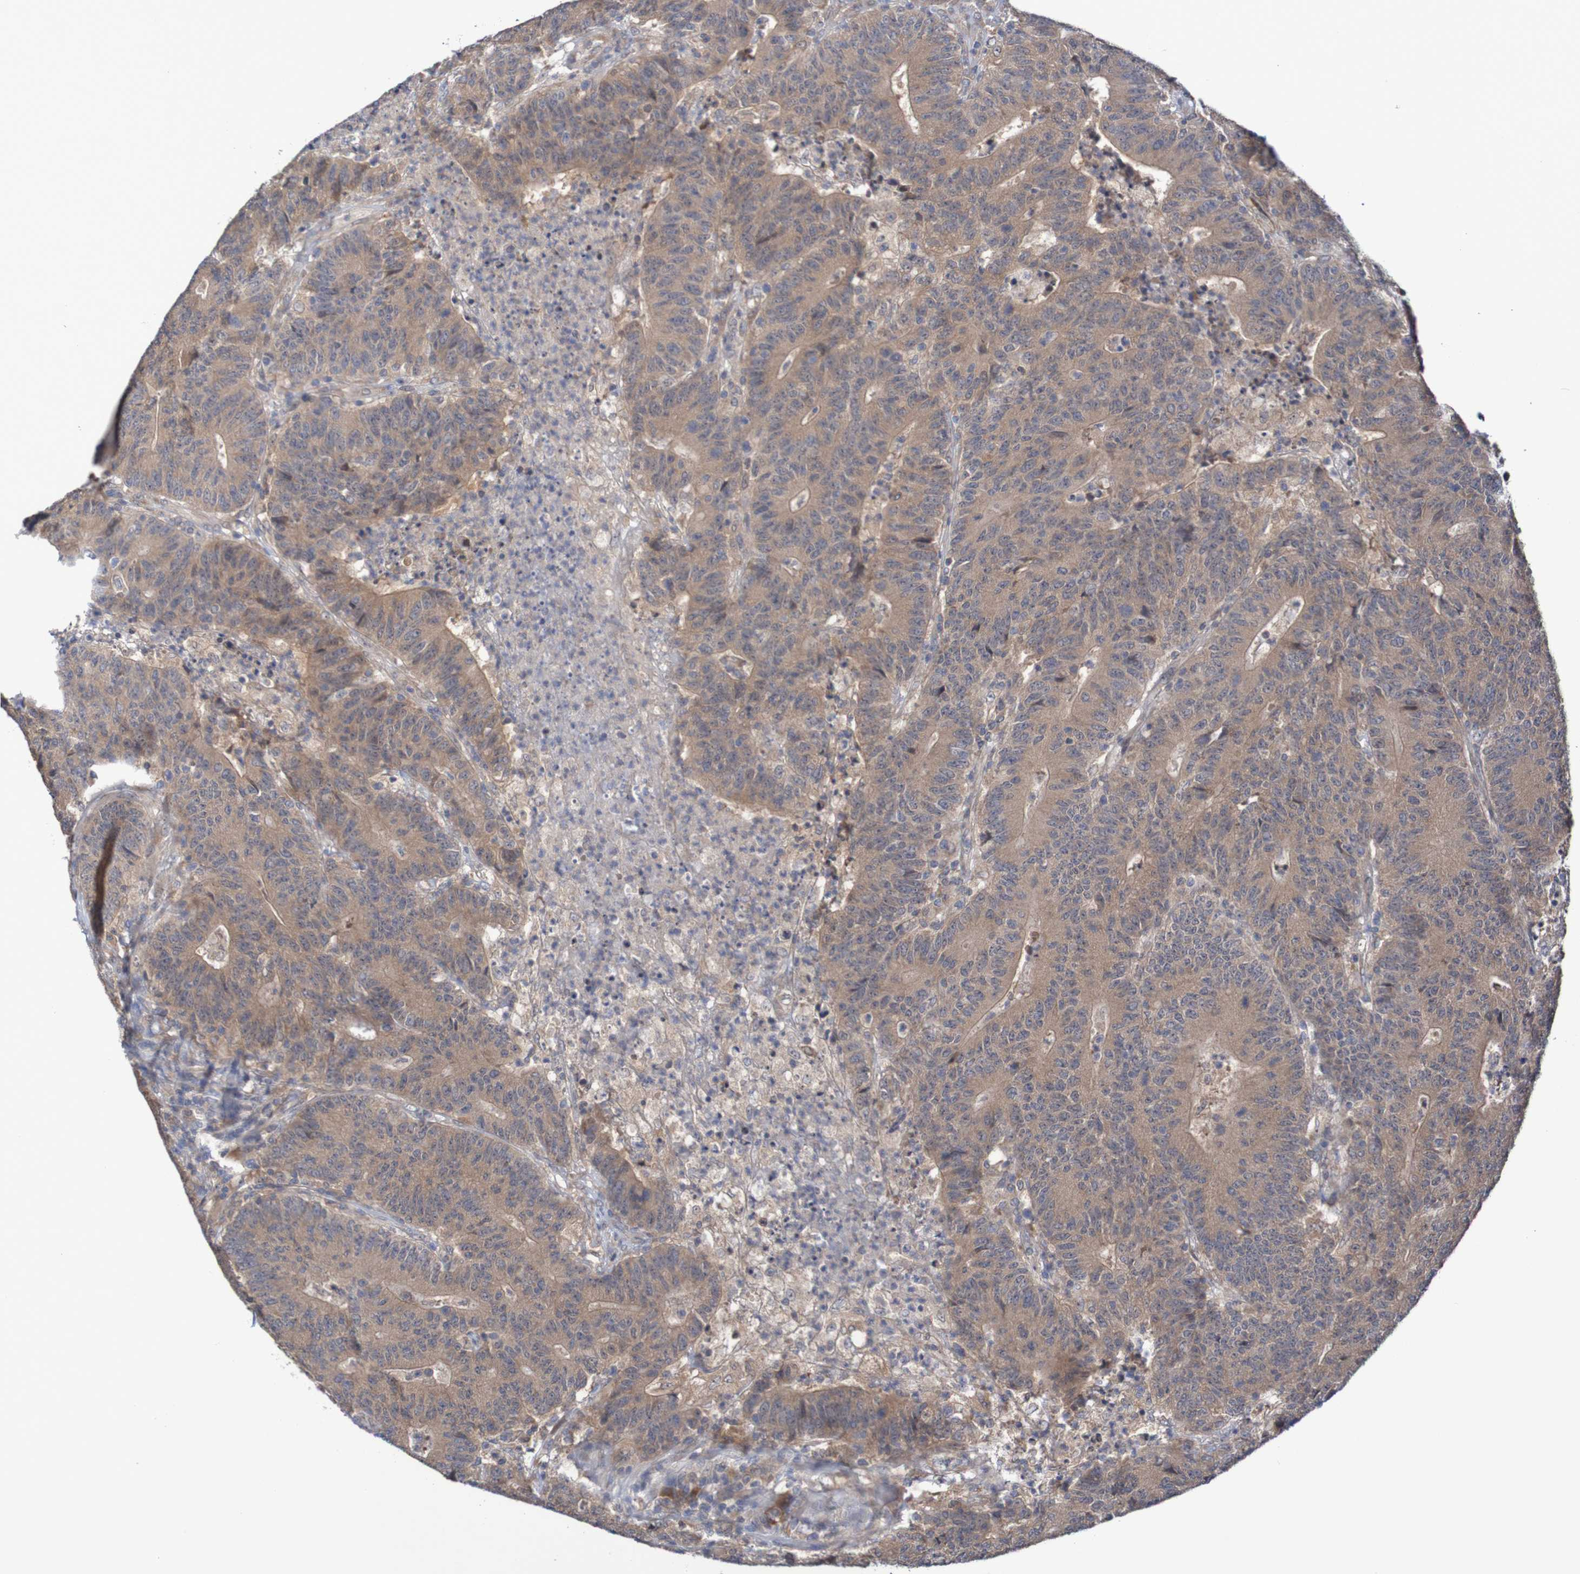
{"staining": {"intensity": "weak", "quantity": ">75%", "location": "cytoplasmic/membranous"}, "tissue": "colorectal cancer", "cell_type": "Tumor cells", "image_type": "cancer", "snomed": [{"axis": "morphology", "description": "Normal tissue, NOS"}, {"axis": "morphology", "description": "Adenocarcinoma, NOS"}, {"axis": "topography", "description": "Colon"}], "caption": "This histopathology image shows adenocarcinoma (colorectal) stained with immunohistochemistry (IHC) to label a protein in brown. The cytoplasmic/membranous of tumor cells show weak positivity for the protein. Nuclei are counter-stained blue.", "gene": "PHPT1", "patient": {"sex": "female", "age": 75}}